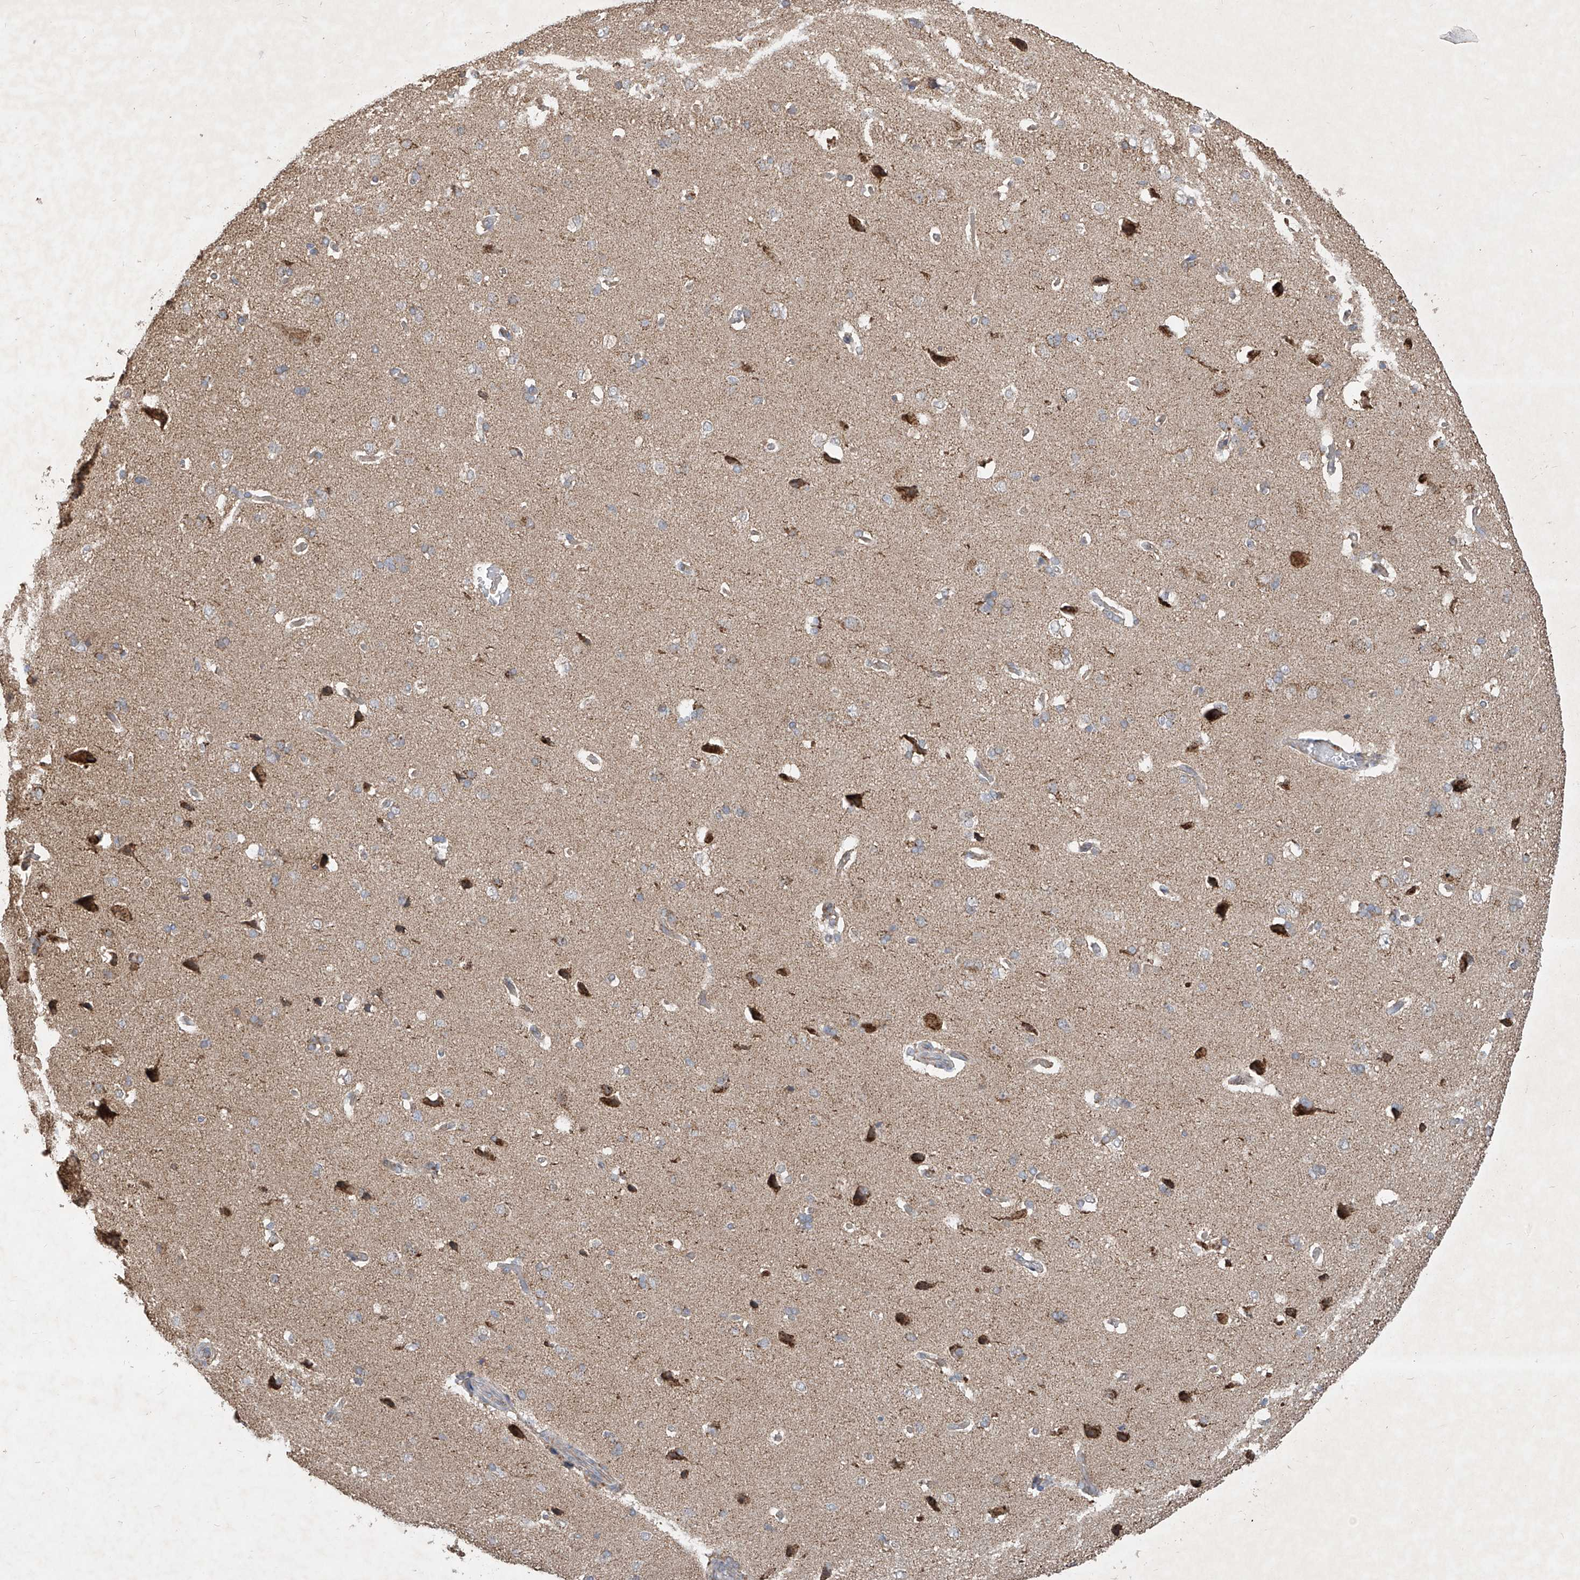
{"staining": {"intensity": "moderate", "quantity": ">75%", "location": "cytoplasmic/membranous"}, "tissue": "cerebral cortex", "cell_type": "Endothelial cells", "image_type": "normal", "snomed": [{"axis": "morphology", "description": "Normal tissue, NOS"}, {"axis": "topography", "description": "Cerebral cortex"}], "caption": "High-power microscopy captured an immunohistochemistry (IHC) image of normal cerebral cortex, revealing moderate cytoplasmic/membranous staining in approximately >75% of endothelial cells. (DAB (3,3'-diaminobenzidine) = brown stain, brightfield microscopy at high magnification).", "gene": "UQCC1", "patient": {"sex": "male", "age": 62}}